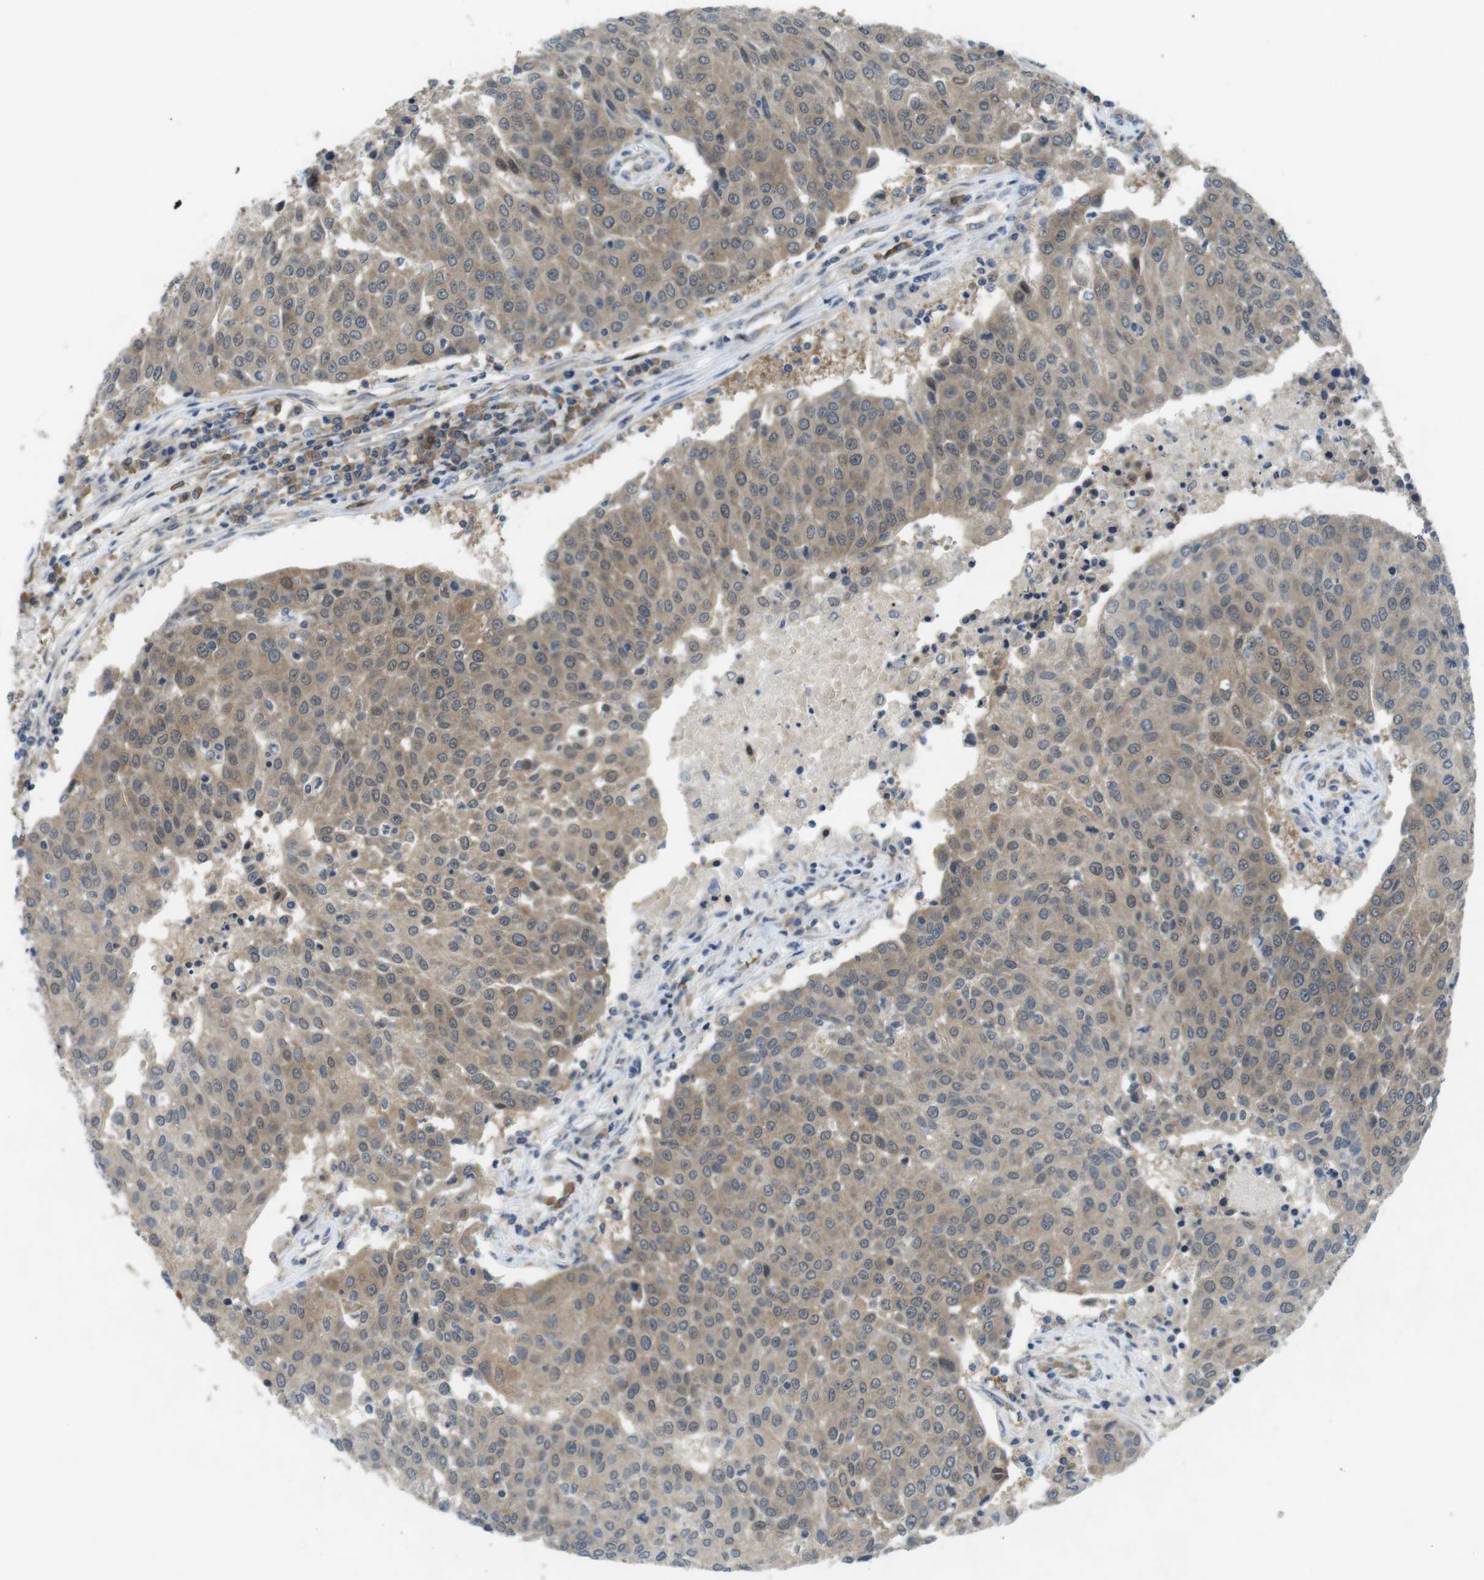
{"staining": {"intensity": "weak", "quantity": ">75%", "location": "cytoplasmic/membranous"}, "tissue": "urothelial cancer", "cell_type": "Tumor cells", "image_type": "cancer", "snomed": [{"axis": "morphology", "description": "Urothelial carcinoma, High grade"}, {"axis": "topography", "description": "Urinary bladder"}], "caption": "DAB (3,3'-diaminobenzidine) immunohistochemical staining of urothelial carcinoma (high-grade) displays weak cytoplasmic/membranous protein positivity in about >75% of tumor cells.", "gene": "SUGT1", "patient": {"sex": "female", "age": 85}}